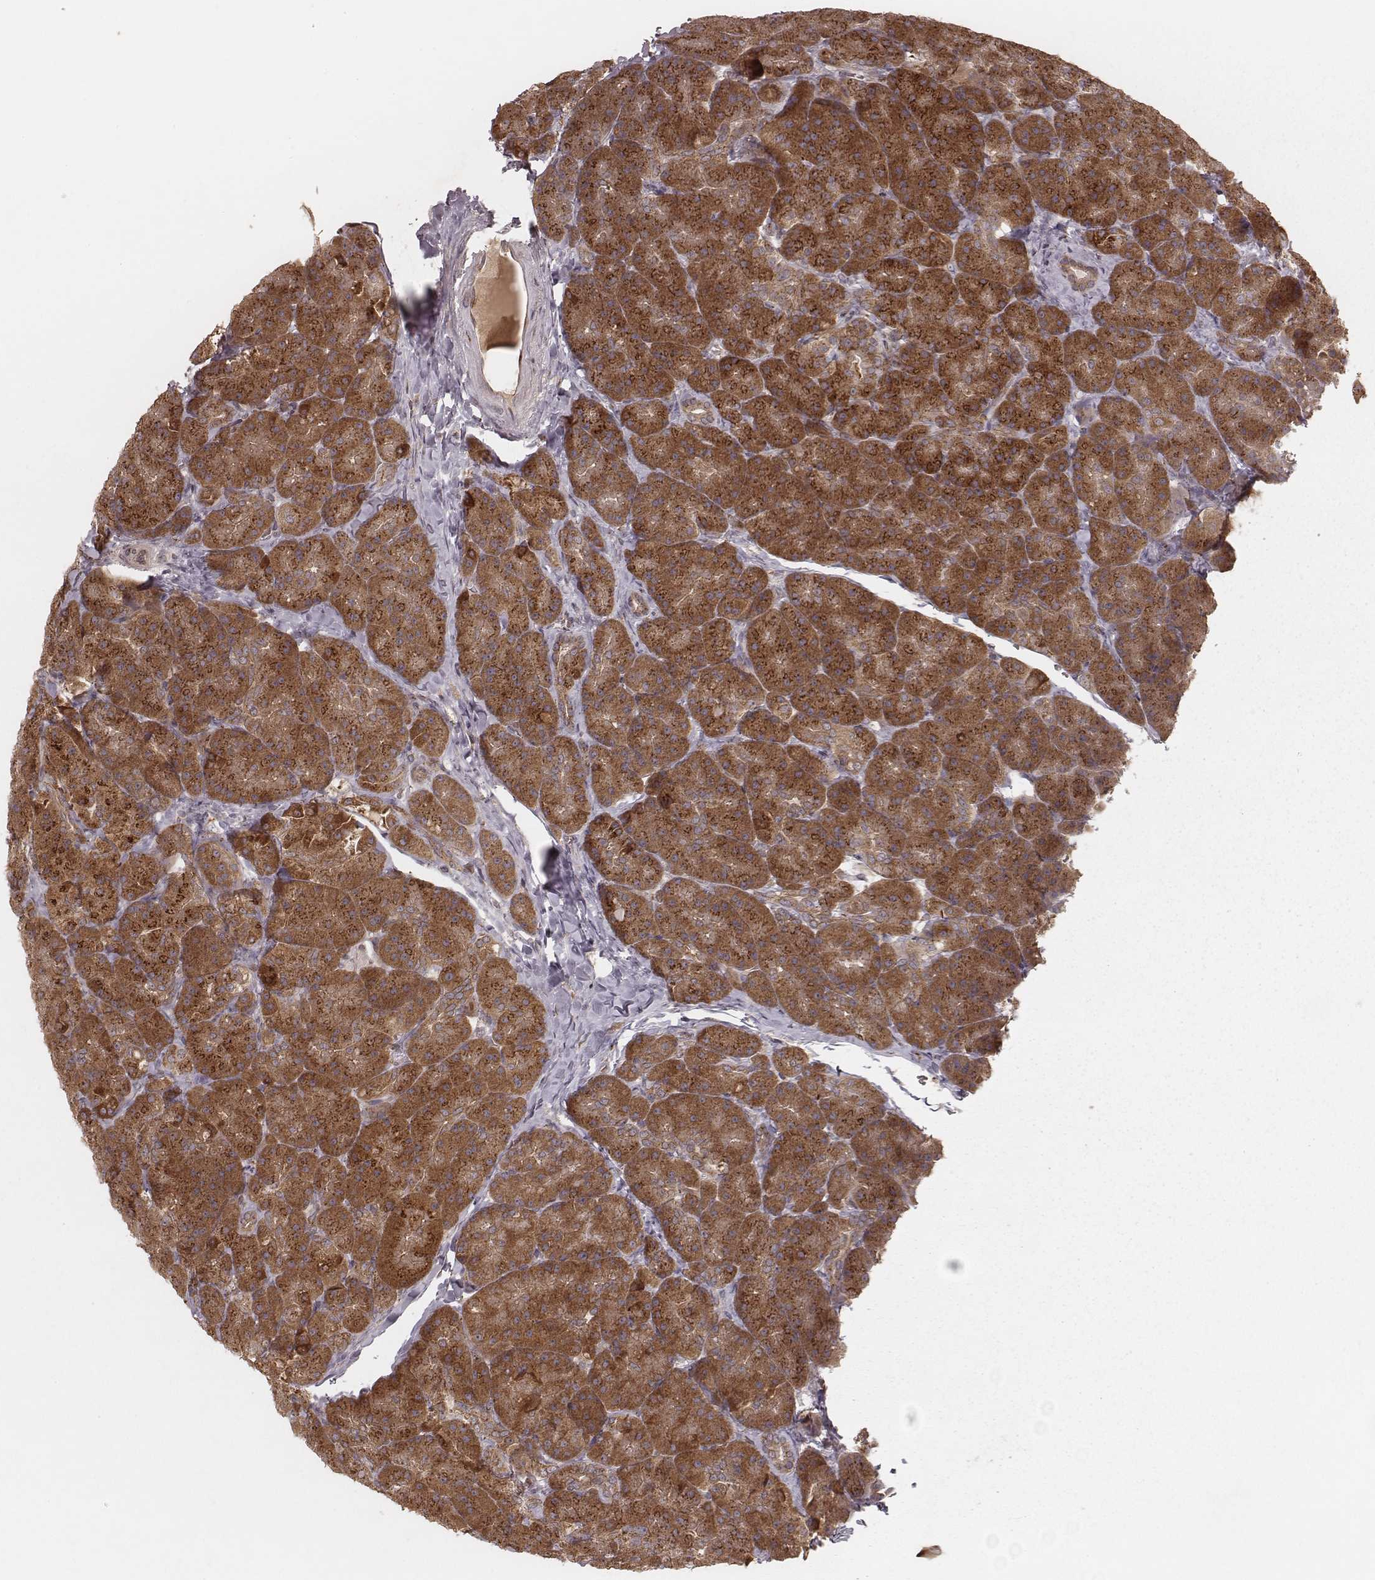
{"staining": {"intensity": "strong", "quantity": ">75%", "location": "cytoplasmic/membranous"}, "tissue": "pancreas", "cell_type": "Exocrine glandular cells", "image_type": "normal", "snomed": [{"axis": "morphology", "description": "Normal tissue, NOS"}, {"axis": "topography", "description": "Pancreas"}], "caption": "Immunohistochemistry (IHC) histopathology image of unremarkable human pancreas stained for a protein (brown), which reveals high levels of strong cytoplasmic/membranous expression in about >75% of exocrine glandular cells.", "gene": "MYO19", "patient": {"sex": "male", "age": 57}}